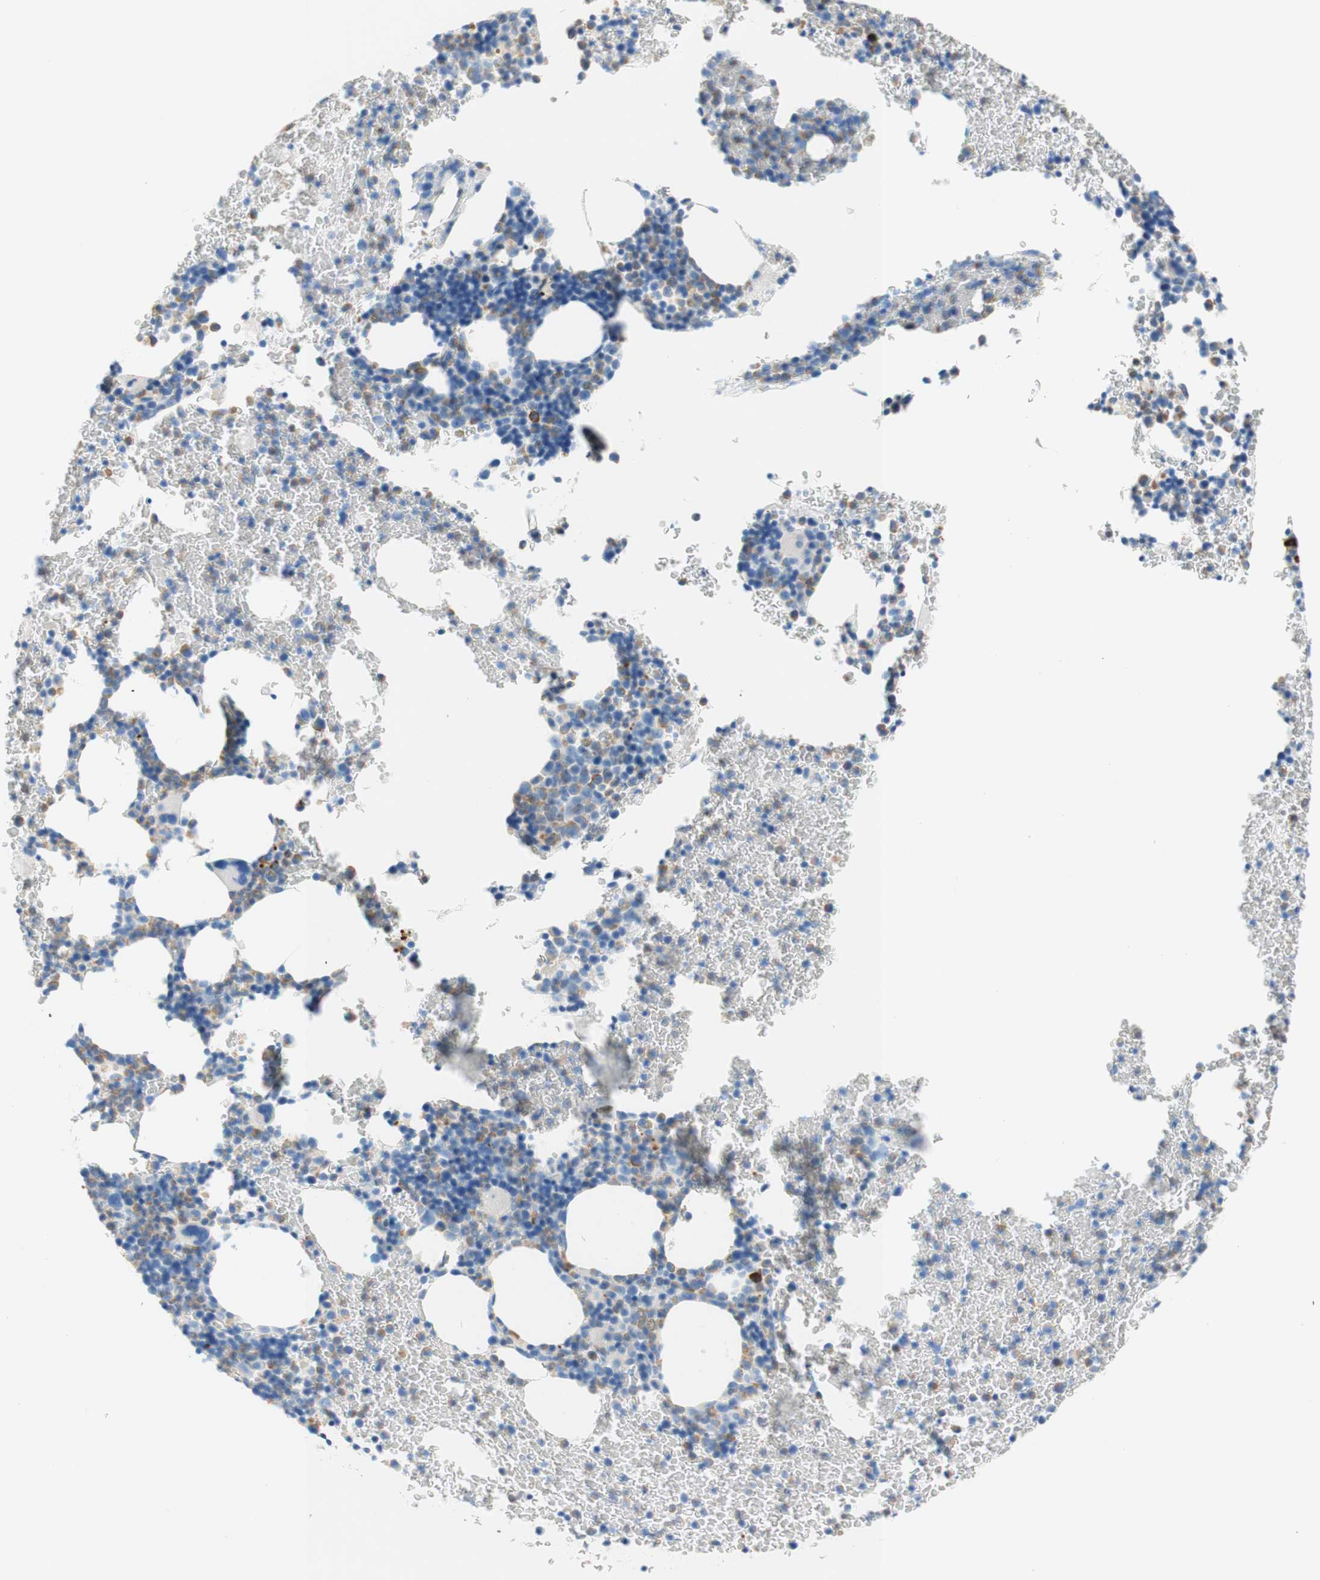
{"staining": {"intensity": "moderate", "quantity": "25%-75%", "location": "cytoplasmic/membranous"}, "tissue": "bone marrow", "cell_type": "Hematopoietic cells", "image_type": "normal", "snomed": [{"axis": "morphology", "description": "Normal tissue, NOS"}, {"axis": "morphology", "description": "Inflammation, NOS"}, {"axis": "topography", "description": "Bone marrow"}], "caption": "Immunohistochemistry (IHC) histopathology image of benign bone marrow: human bone marrow stained using immunohistochemistry (IHC) displays medium levels of moderate protein expression localized specifically in the cytoplasmic/membranous of hematopoietic cells, appearing as a cytoplasmic/membranous brown color.", "gene": "CEACAM1", "patient": {"sex": "male", "age": 72}}